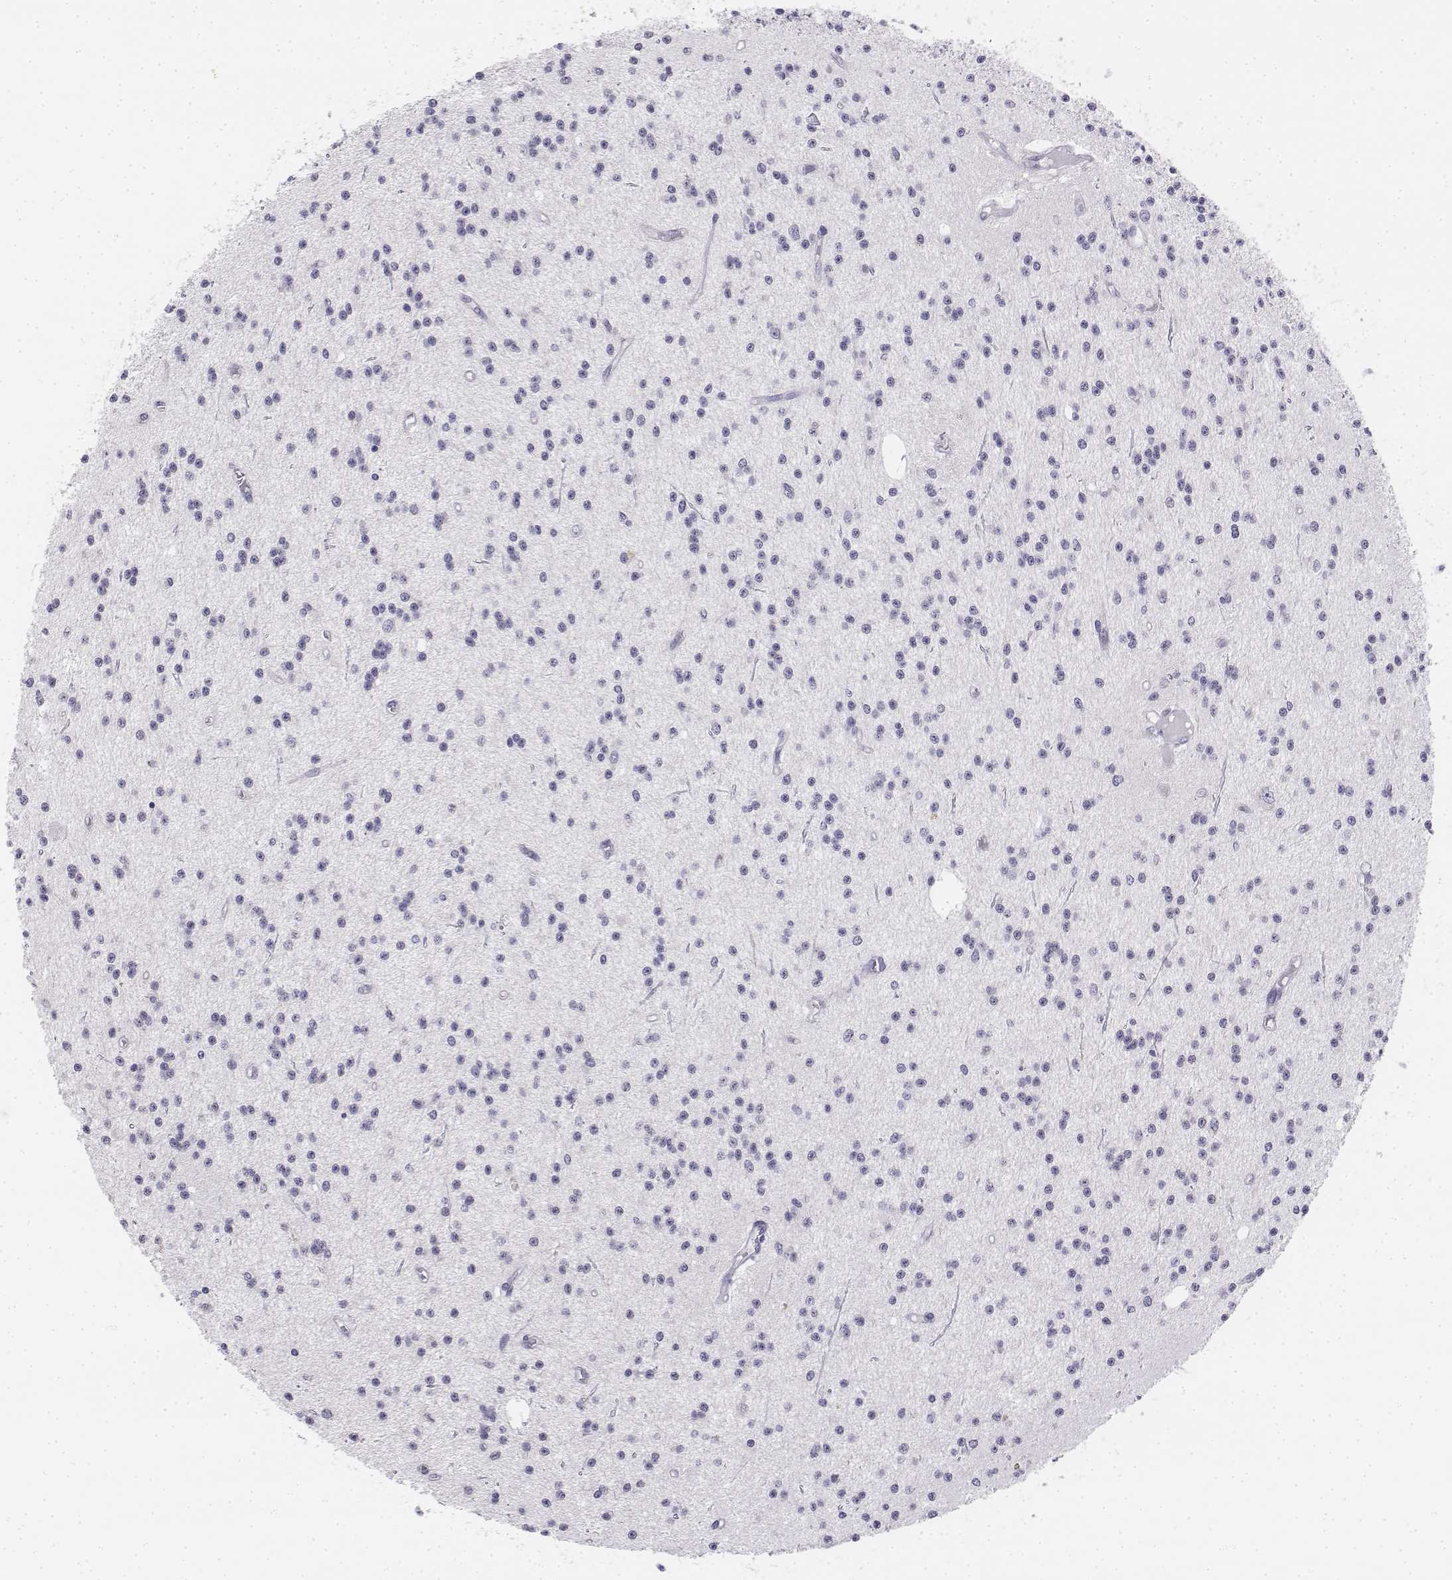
{"staining": {"intensity": "negative", "quantity": "none", "location": "none"}, "tissue": "glioma", "cell_type": "Tumor cells", "image_type": "cancer", "snomed": [{"axis": "morphology", "description": "Glioma, malignant, Low grade"}, {"axis": "topography", "description": "Brain"}], "caption": "Immunohistochemistry (IHC) image of neoplastic tissue: human glioma stained with DAB exhibits no significant protein positivity in tumor cells.", "gene": "UCN2", "patient": {"sex": "male", "age": 27}}